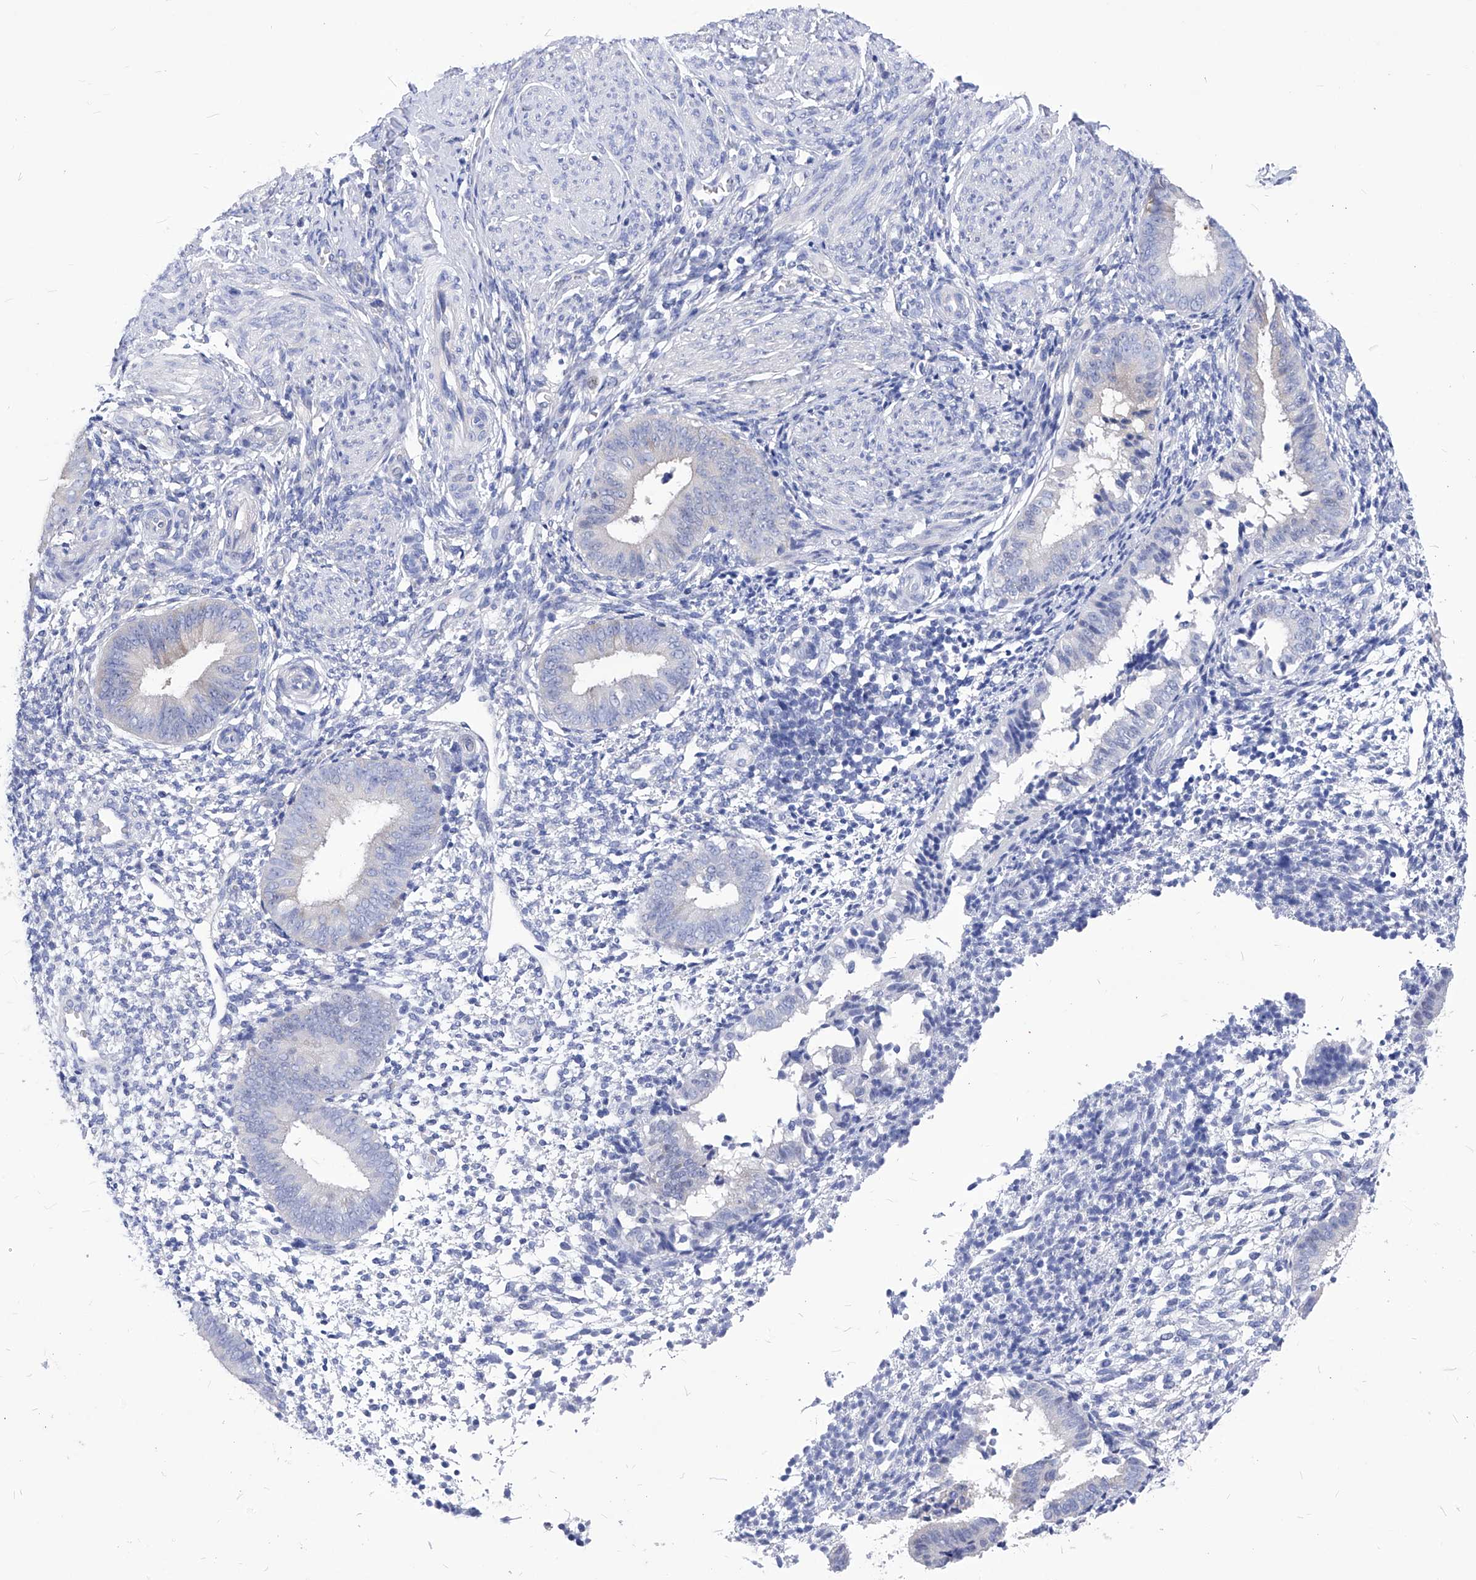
{"staining": {"intensity": "negative", "quantity": "none", "location": "none"}, "tissue": "endometrium", "cell_type": "Cells in endometrial stroma", "image_type": "normal", "snomed": [{"axis": "morphology", "description": "Normal tissue, NOS"}, {"axis": "topography", "description": "Uterus"}, {"axis": "topography", "description": "Endometrium"}], "caption": "Immunohistochemistry histopathology image of unremarkable endometrium stained for a protein (brown), which demonstrates no expression in cells in endometrial stroma.", "gene": "XPNPEP1", "patient": {"sex": "female", "age": 48}}